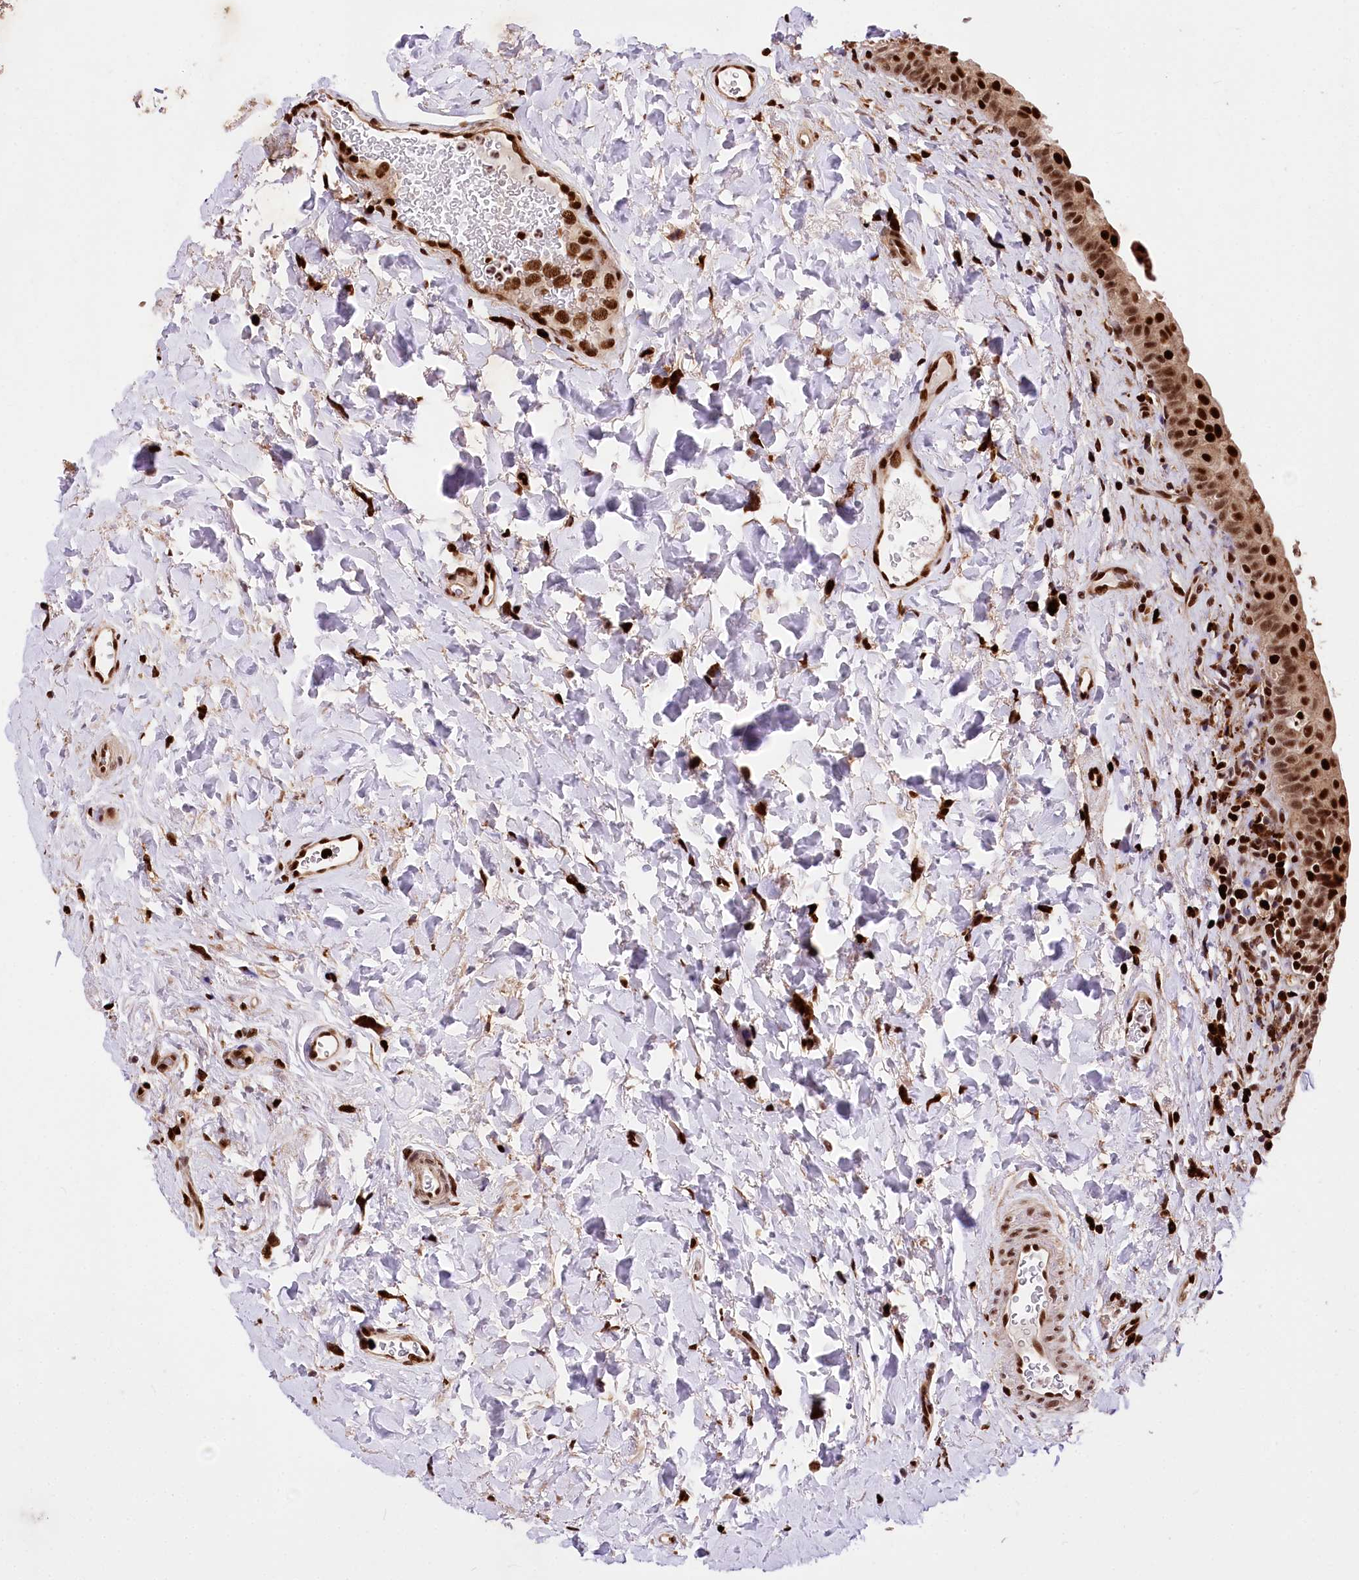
{"staining": {"intensity": "strong", "quantity": ">75%", "location": "nuclear"}, "tissue": "urinary bladder", "cell_type": "Urothelial cells", "image_type": "normal", "snomed": [{"axis": "morphology", "description": "Normal tissue, NOS"}, {"axis": "topography", "description": "Urinary bladder"}], "caption": "High-power microscopy captured an immunohistochemistry (IHC) photomicrograph of unremarkable urinary bladder, revealing strong nuclear expression in approximately >75% of urothelial cells. The protein of interest is shown in brown color, while the nuclei are stained blue.", "gene": "FIGN", "patient": {"sex": "male", "age": 83}}